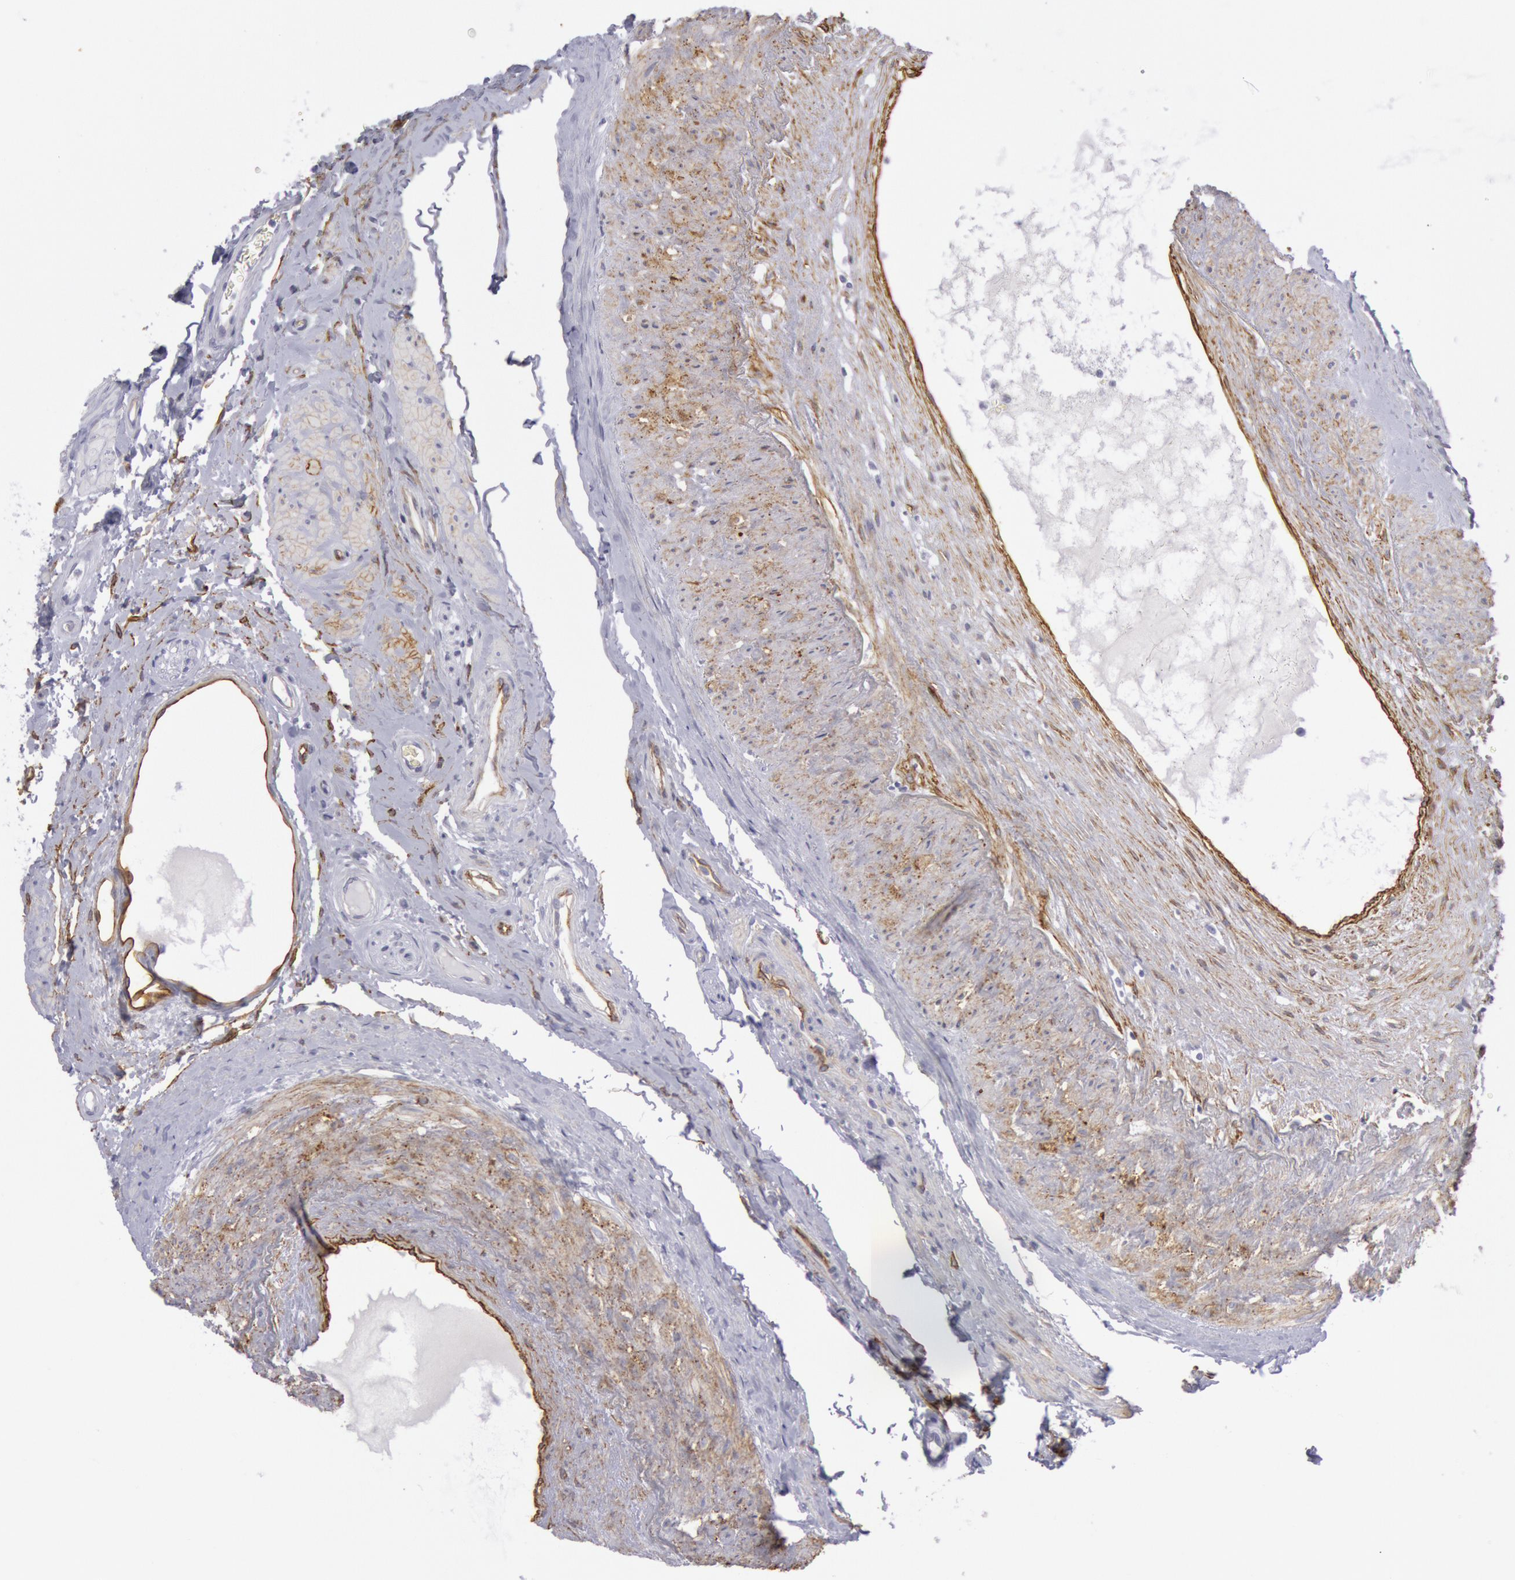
{"staining": {"intensity": "negative", "quantity": "none", "location": "none"}, "tissue": "epididymis", "cell_type": "Glandular cells", "image_type": "normal", "snomed": [{"axis": "morphology", "description": "Normal tissue, NOS"}, {"axis": "topography", "description": "Epididymis"}], "caption": "The image displays no staining of glandular cells in normal epididymis. Brightfield microscopy of immunohistochemistry (IHC) stained with DAB (brown) and hematoxylin (blue), captured at high magnification.", "gene": "CDH13", "patient": {"sex": "male", "age": 68}}